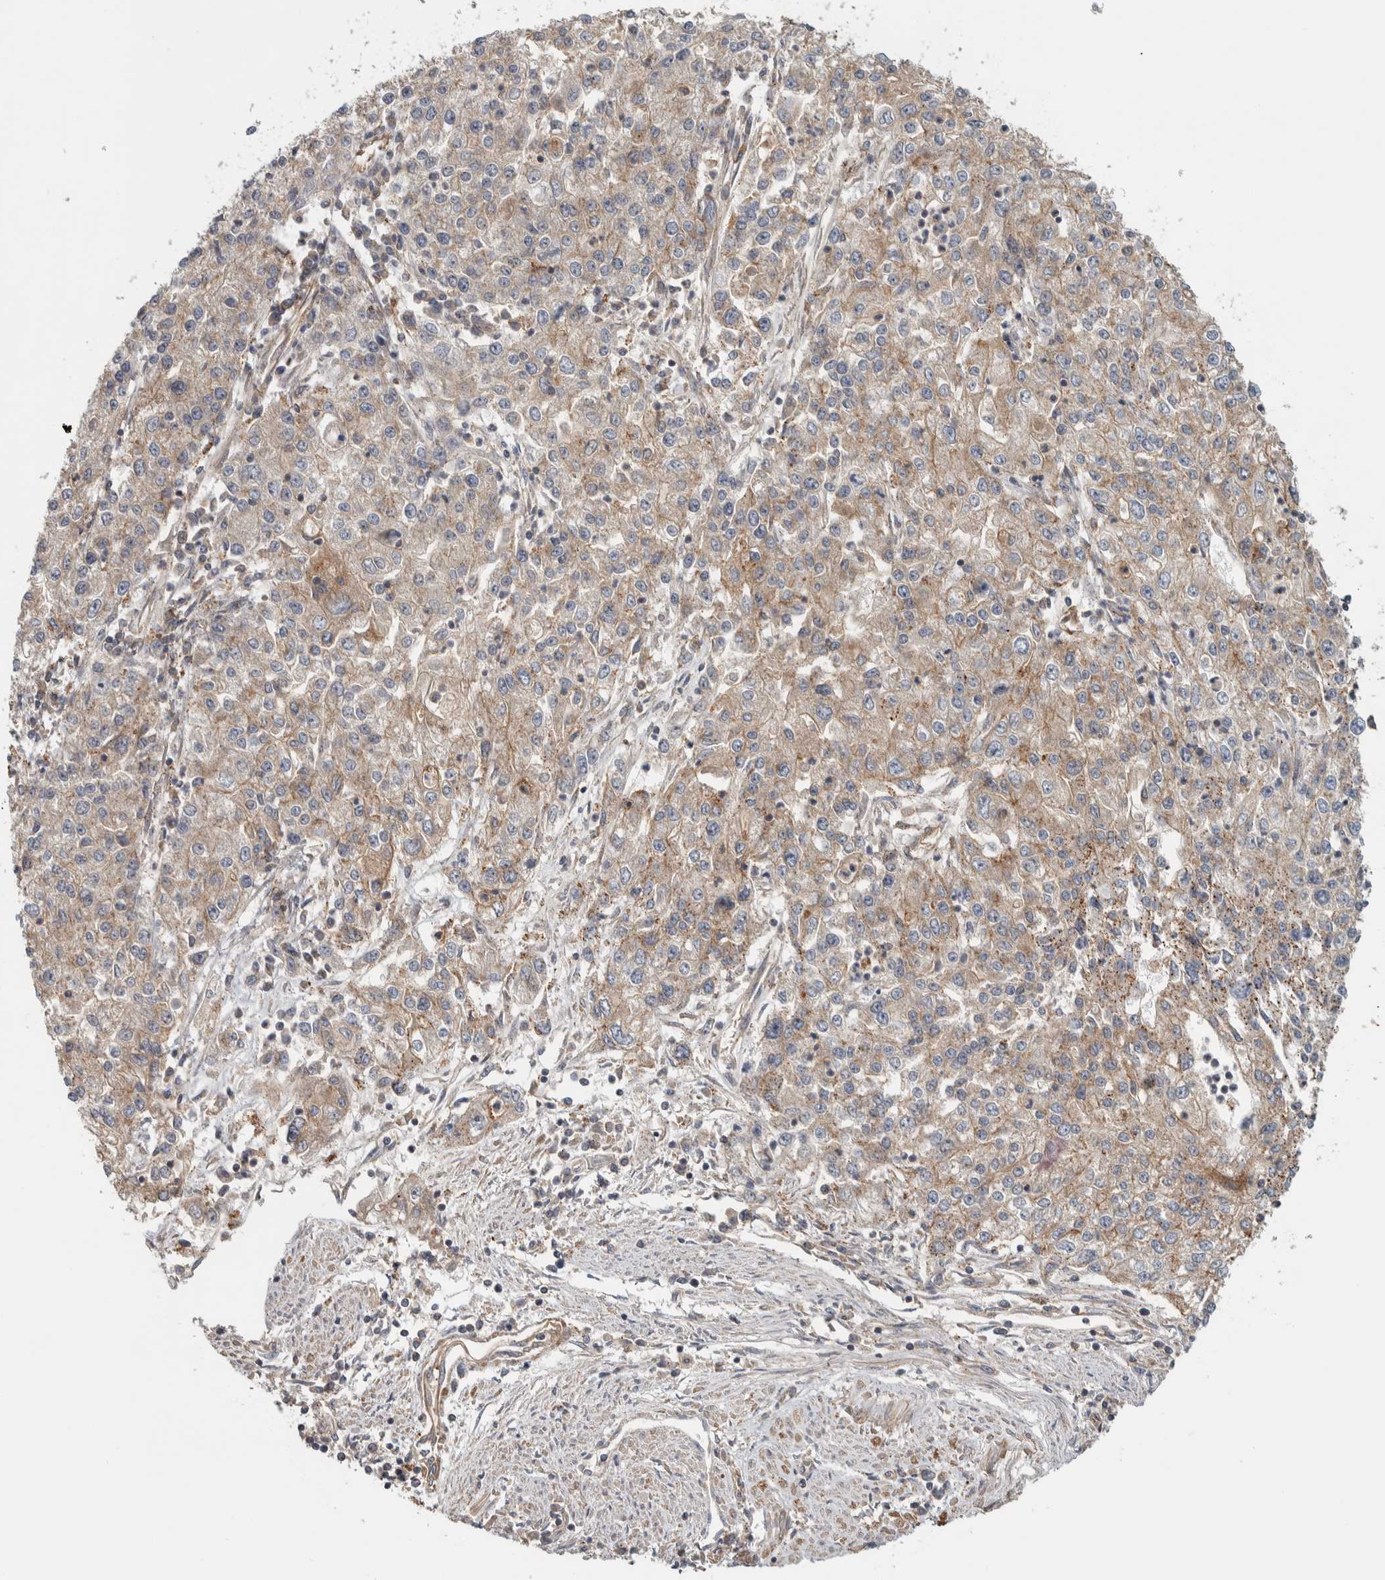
{"staining": {"intensity": "weak", "quantity": "<25%", "location": "cytoplasmic/membranous"}, "tissue": "endometrial cancer", "cell_type": "Tumor cells", "image_type": "cancer", "snomed": [{"axis": "morphology", "description": "Adenocarcinoma, NOS"}, {"axis": "topography", "description": "Endometrium"}], "caption": "Image shows no significant protein expression in tumor cells of endometrial adenocarcinoma.", "gene": "TBC1D31", "patient": {"sex": "female", "age": 49}}